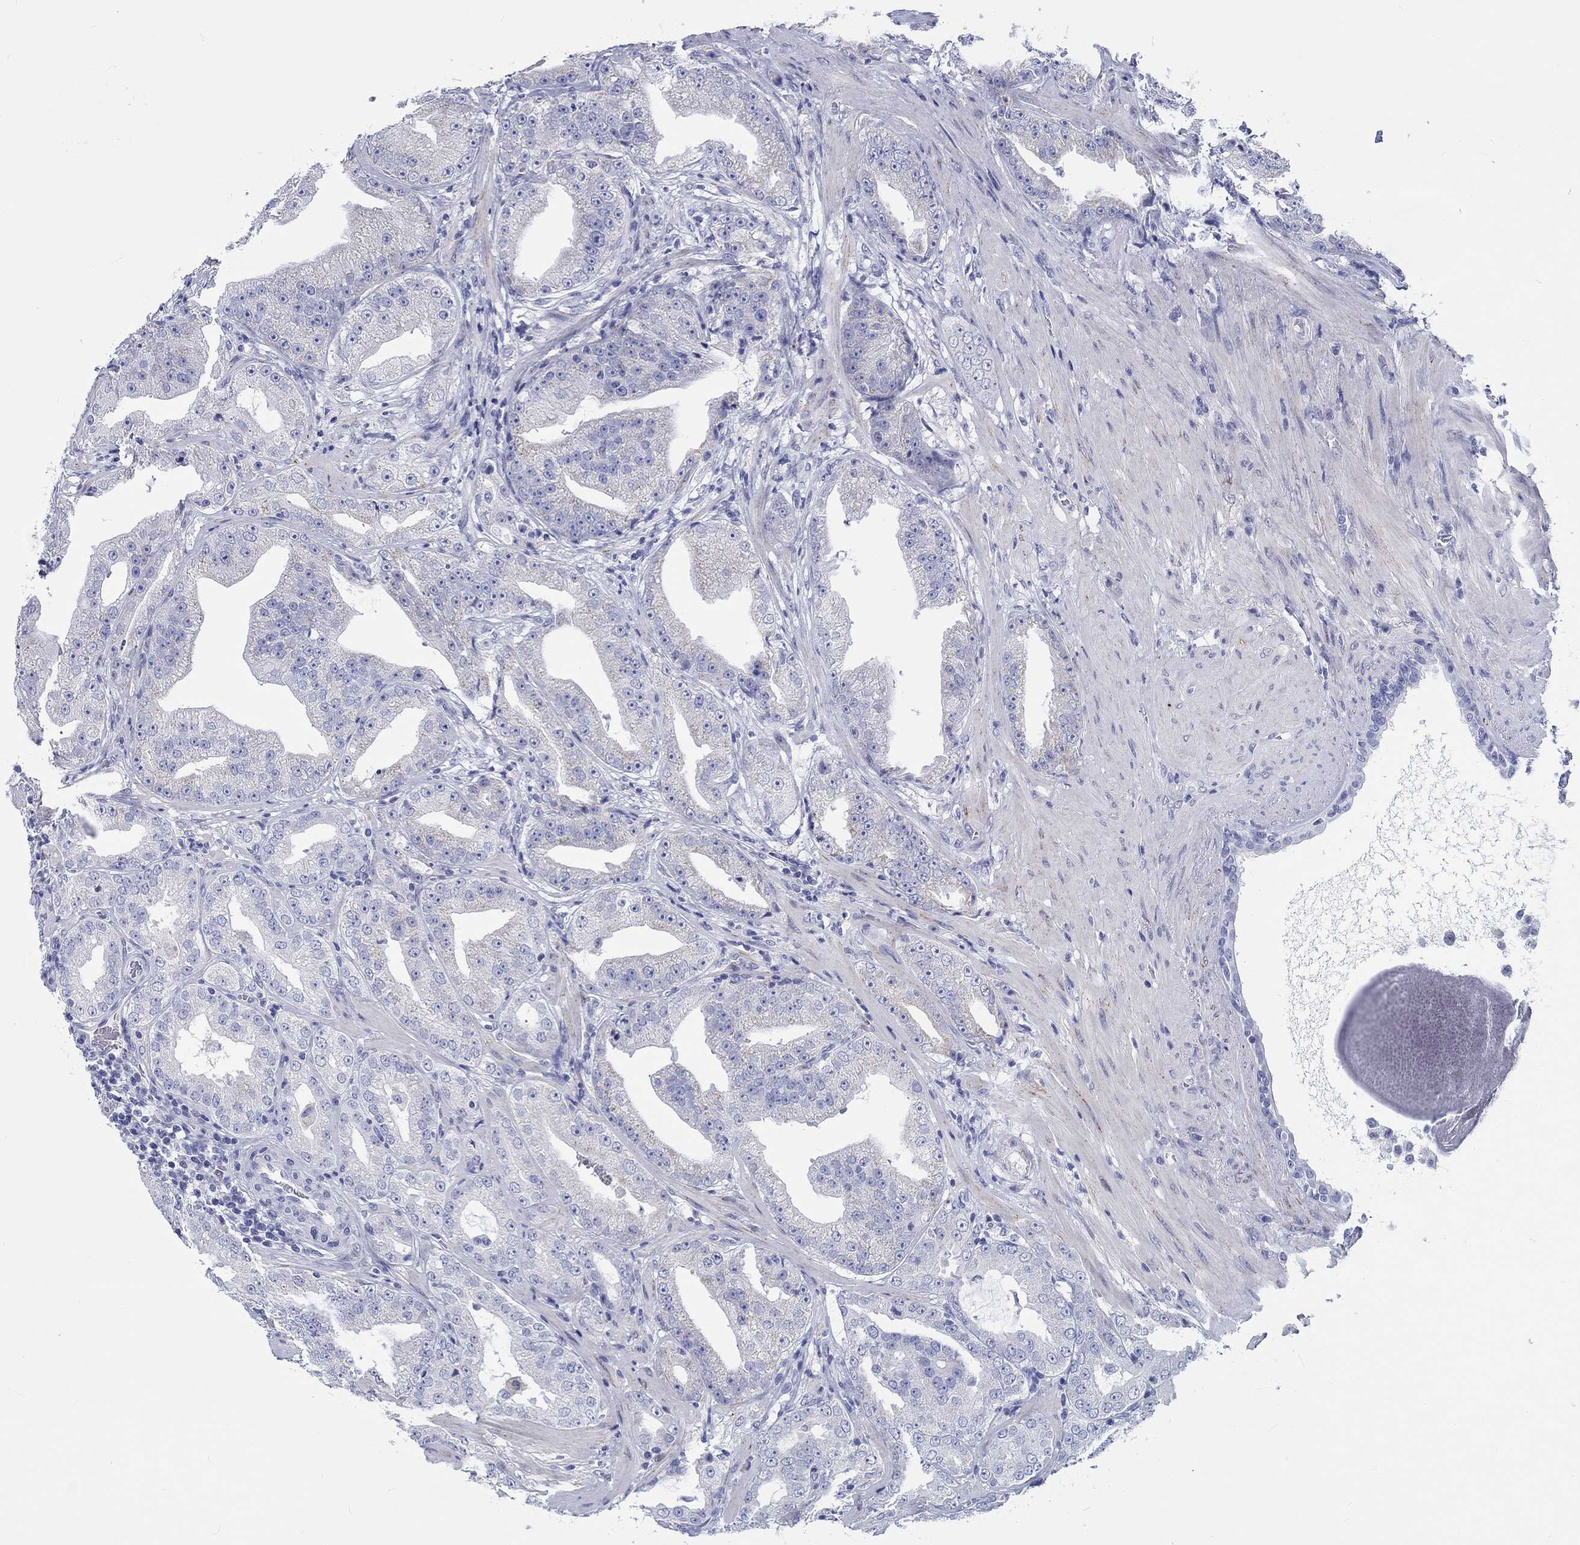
{"staining": {"intensity": "negative", "quantity": "none", "location": "none"}, "tissue": "prostate cancer", "cell_type": "Tumor cells", "image_type": "cancer", "snomed": [{"axis": "morphology", "description": "Adenocarcinoma, Low grade"}, {"axis": "topography", "description": "Prostate"}], "caption": "Immunohistochemistry histopathology image of neoplastic tissue: adenocarcinoma (low-grade) (prostate) stained with DAB reveals no significant protein positivity in tumor cells.", "gene": "H1-1", "patient": {"sex": "male", "age": 62}}